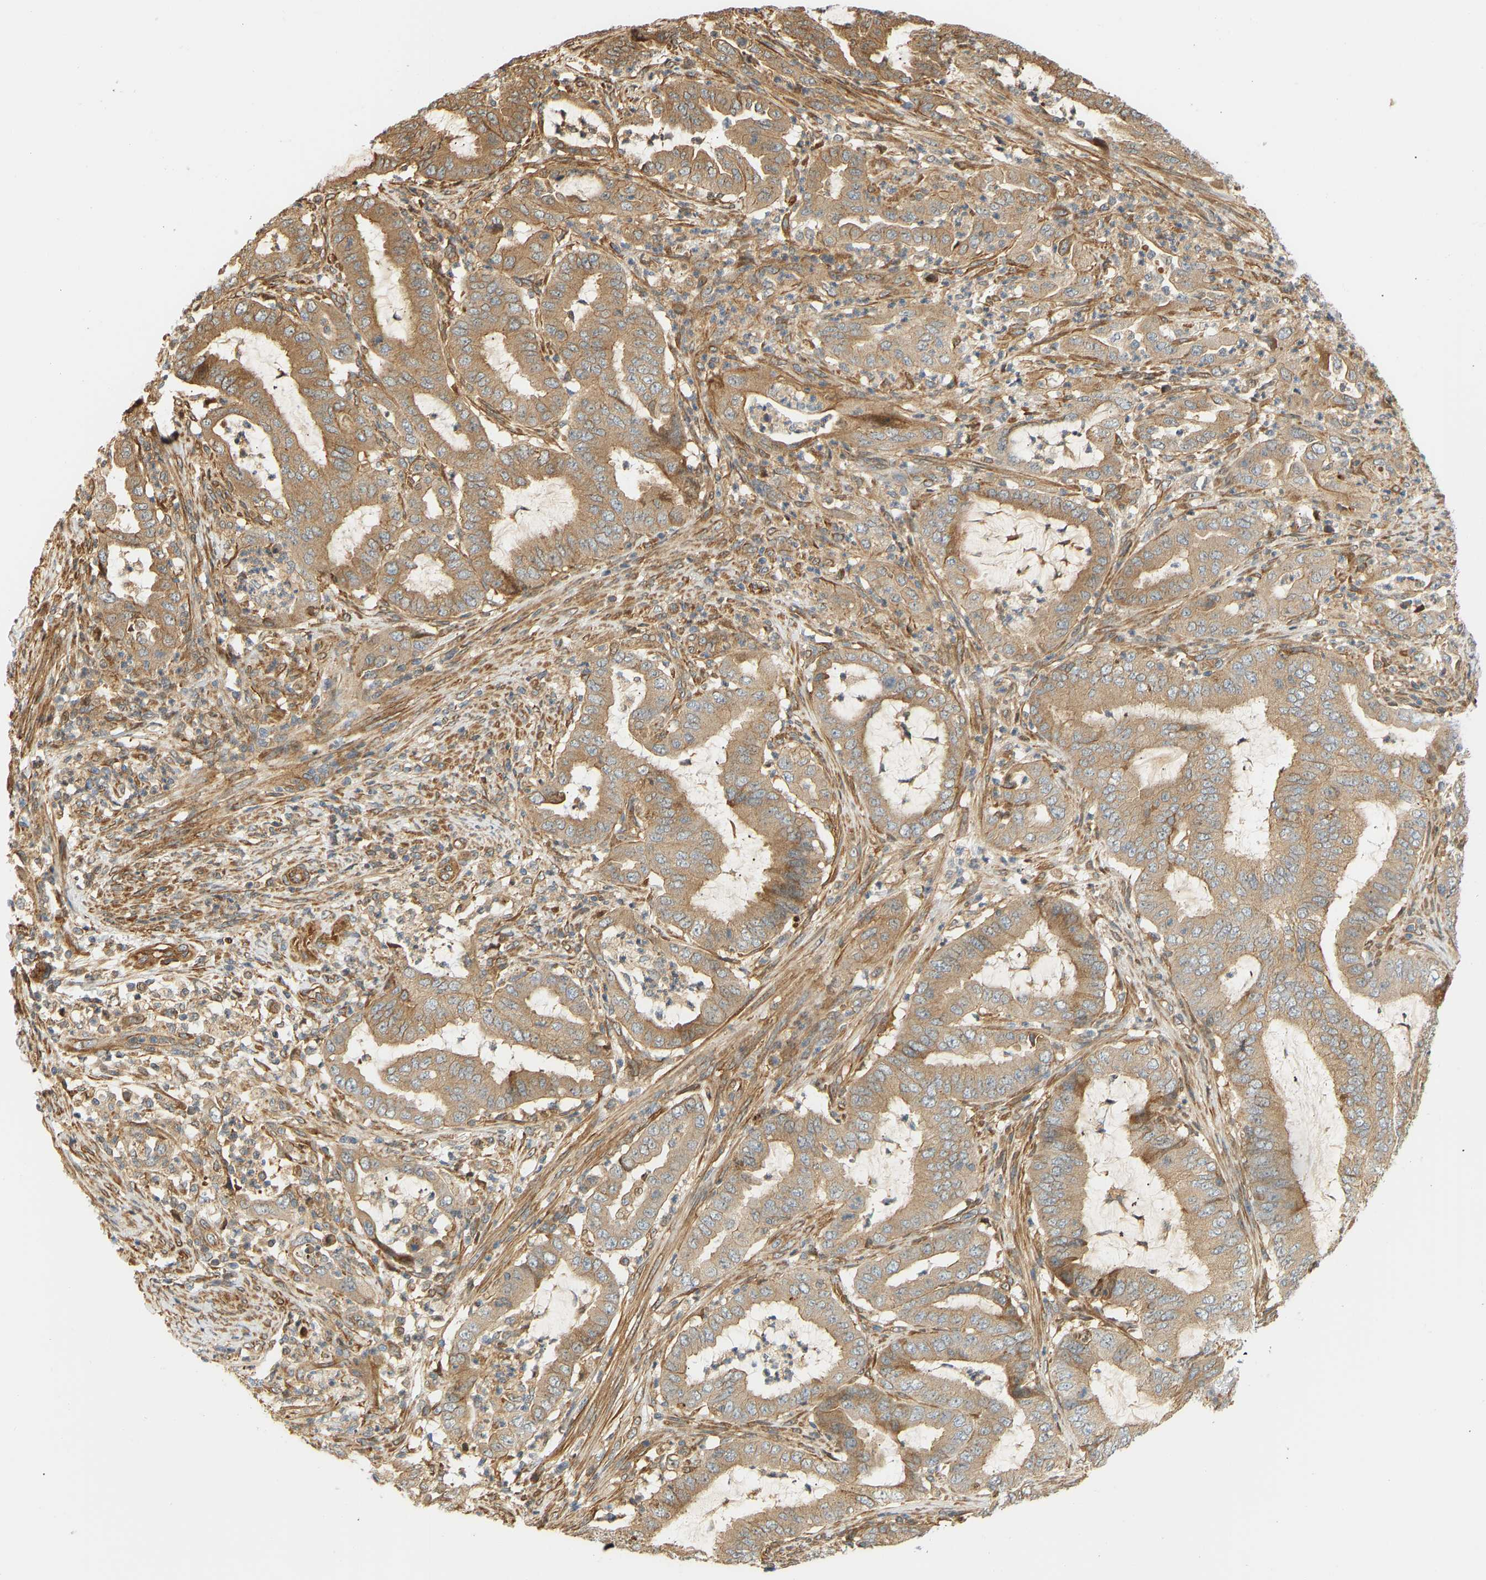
{"staining": {"intensity": "moderate", "quantity": "25%-75%", "location": "cytoplasmic/membranous"}, "tissue": "endometrial cancer", "cell_type": "Tumor cells", "image_type": "cancer", "snomed": [{"axis": "morphology", "description": "Adenocarcinoma, NOS"}, {"axis": "topography", "description": "Endometrium"}], "caption": "This is a histology image of IHC staining of endometrial adenocarcinoma, which shows moderate expression in the cytoplasmic/membranous of tumor cells.", "gene": "CEP57", "patient": {"sex": "female", "age": 70}}